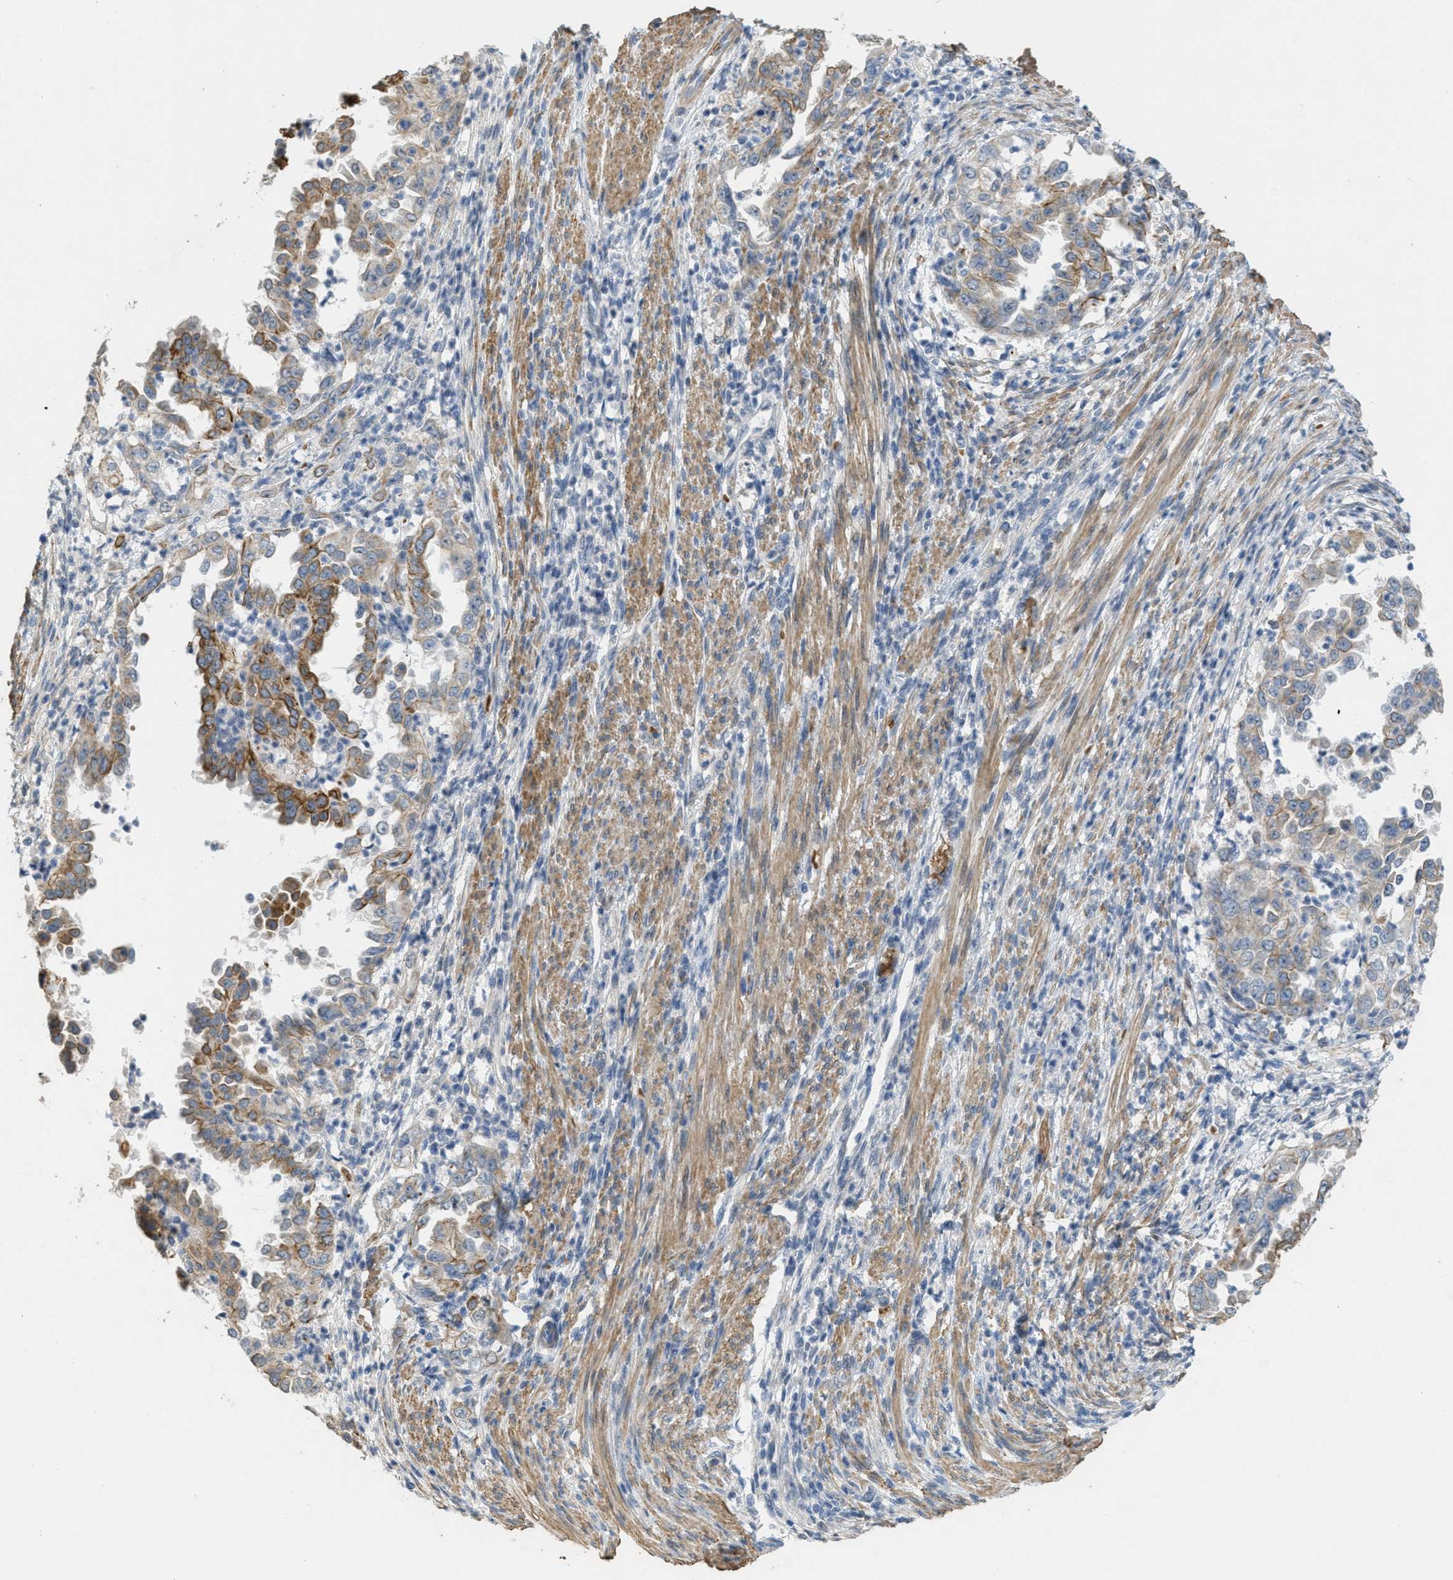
{"staining": {"intensity": "moderate", "quantity": "25%-75%", "location": "cytoplasmic/membranous"}, "tissue": "endometrial cancer", "cell_type": "Tumor cells", "image_type": "cancer", "snomed": [{"axis": "morphology", "description": "Adenocarcinoma, NOS"}, {"axis": "topography", "description": "Endometrium"}], "caption": "An immunohistochemistry histopathology image of tumor tissue is shown. Protein staining in brown shows moderate cytoplasmic/membranous positivity in endometrial adenocarcinoma within tumor cells.", "gene": "MRS2", "patient": {"sex": "female", "age": 85}}